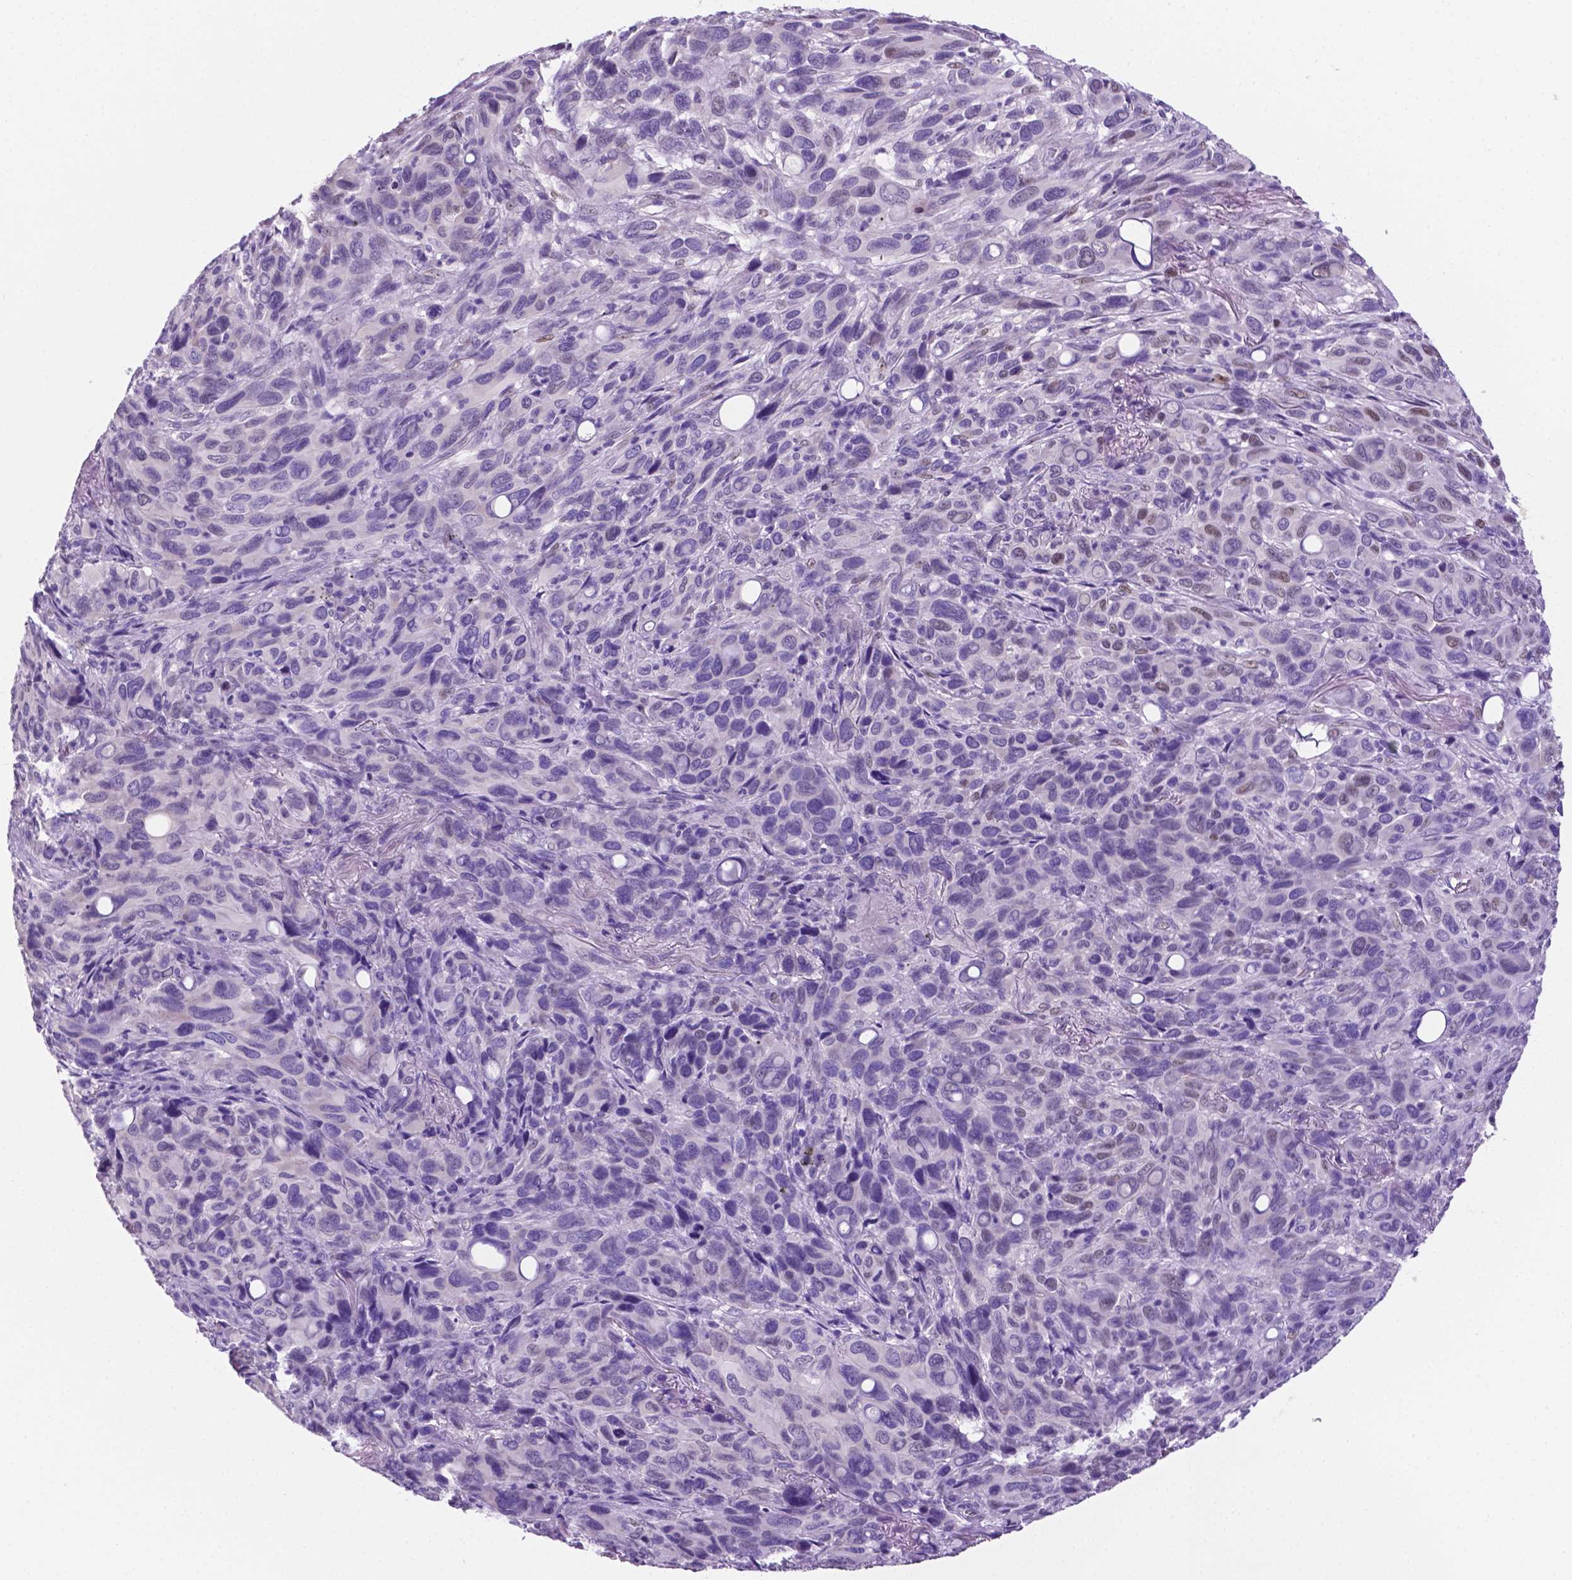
{"staining": {"intensity": "negative", "quantity": "none", "location": "none"}, "tissue": "melanoma", "cell_type": "Tumor cells", "image_type": "cancer", "snomed": [{"axis": "morphology", "description": "Malignant melanoma, Metastatic site"}, {"axis": "topography", "description": "Lung"}], "caption": "Human melanoma stained for a protein using IHC exhibits no expression in tumor cells.", "gene": "TMEM210", "patient": {"sex": "male", "age": 48}}